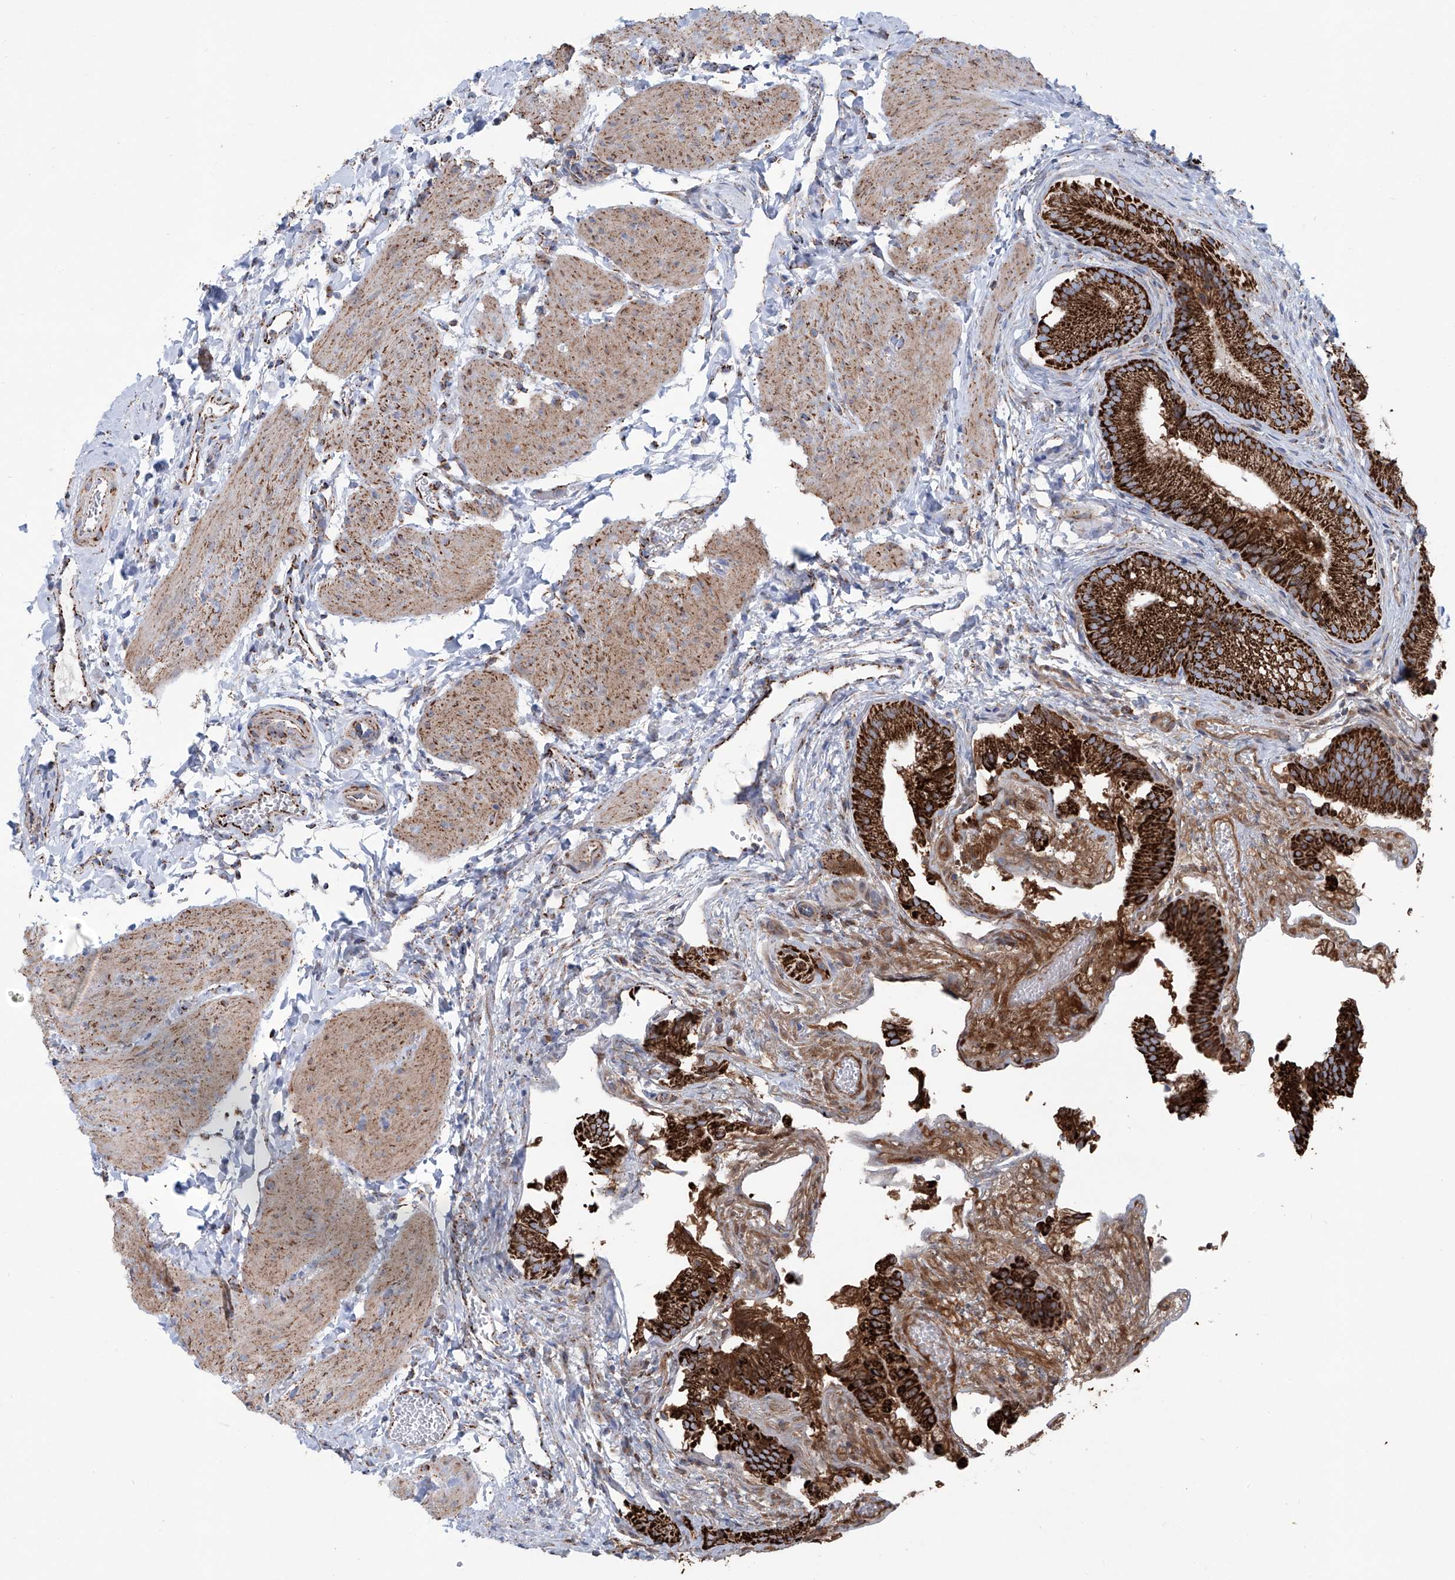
{"staining": {"intensity": "strong", "quantity": ">75%", "location": "cytoplasmic/membranous"}, "tissue": "gallbladder", "cell_type": "Glandular cells", "image_type": "normal", "snomed": [{"axis": "morphology", "description": "Normal tissue, NOS"}, {"axis": "topography", "description": "Gallbladder"}], "caption": "Immunohistochemistry image of normal human gallbladder stained for a protein (brown), which displays high levels of strong cytoplasmic/membranous staining in about >75% of glandular cells.", "gene": "ALDH6A1", "patient": {"sex": "female", "age": 30}}